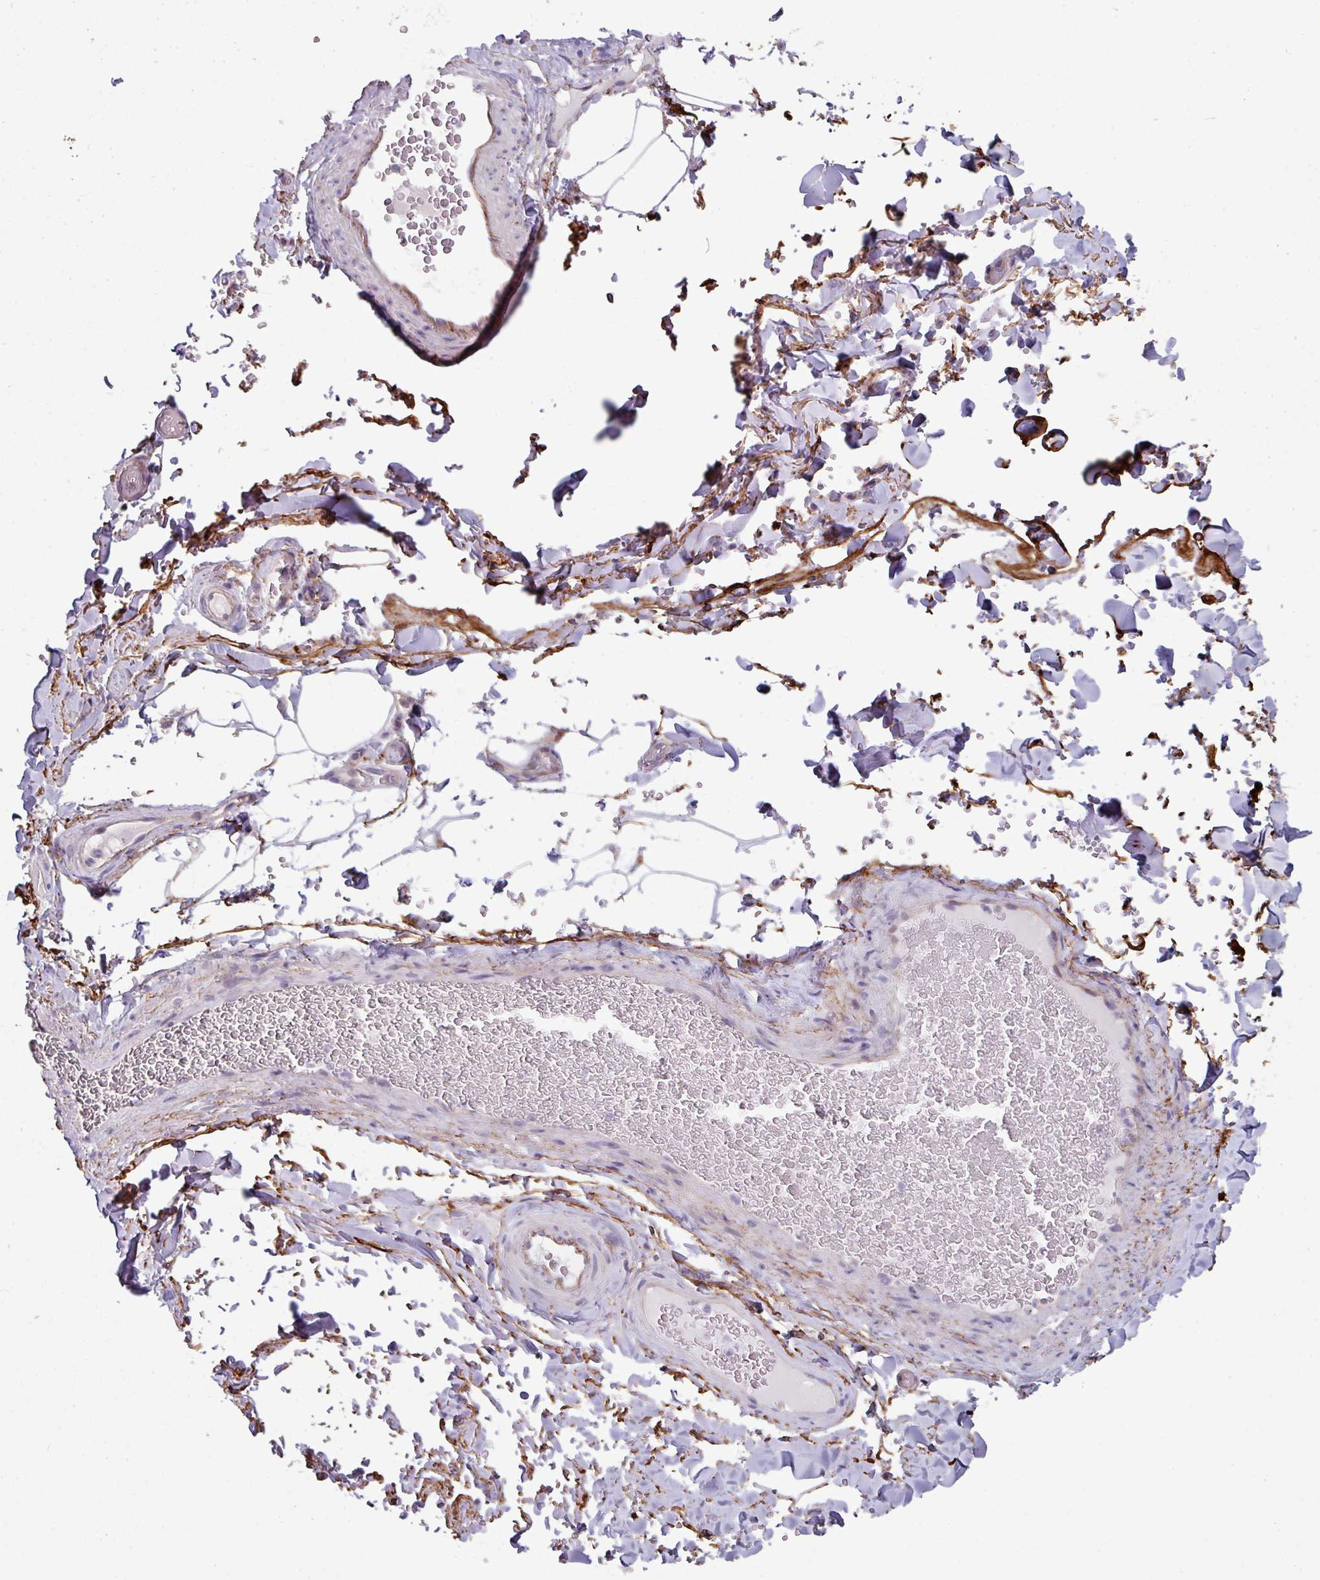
{"staining": {"intensity": "negative", "quantity": "none", "location": "none"}, "tissue": "adipose tissue", "cell_type": "Adipocytes", "image_type": "normal", "snomed": [{"axis": "morphology", "description": "Normal tissue, NOS"}, {"axis": "topography", "description": "Rectum"}, {"axis": "topography", "description": "Peripheral nerve tissue"}], "caption": "IHC micrograph of unremarkable adipose tissue: adipose tissue stained with DAB (3,3'-diaminobenzidine) demonstrates no significant protein expression in adipocytes.", "gene": "C2orf16", "patient": {"sex": "female", "age": 69}}